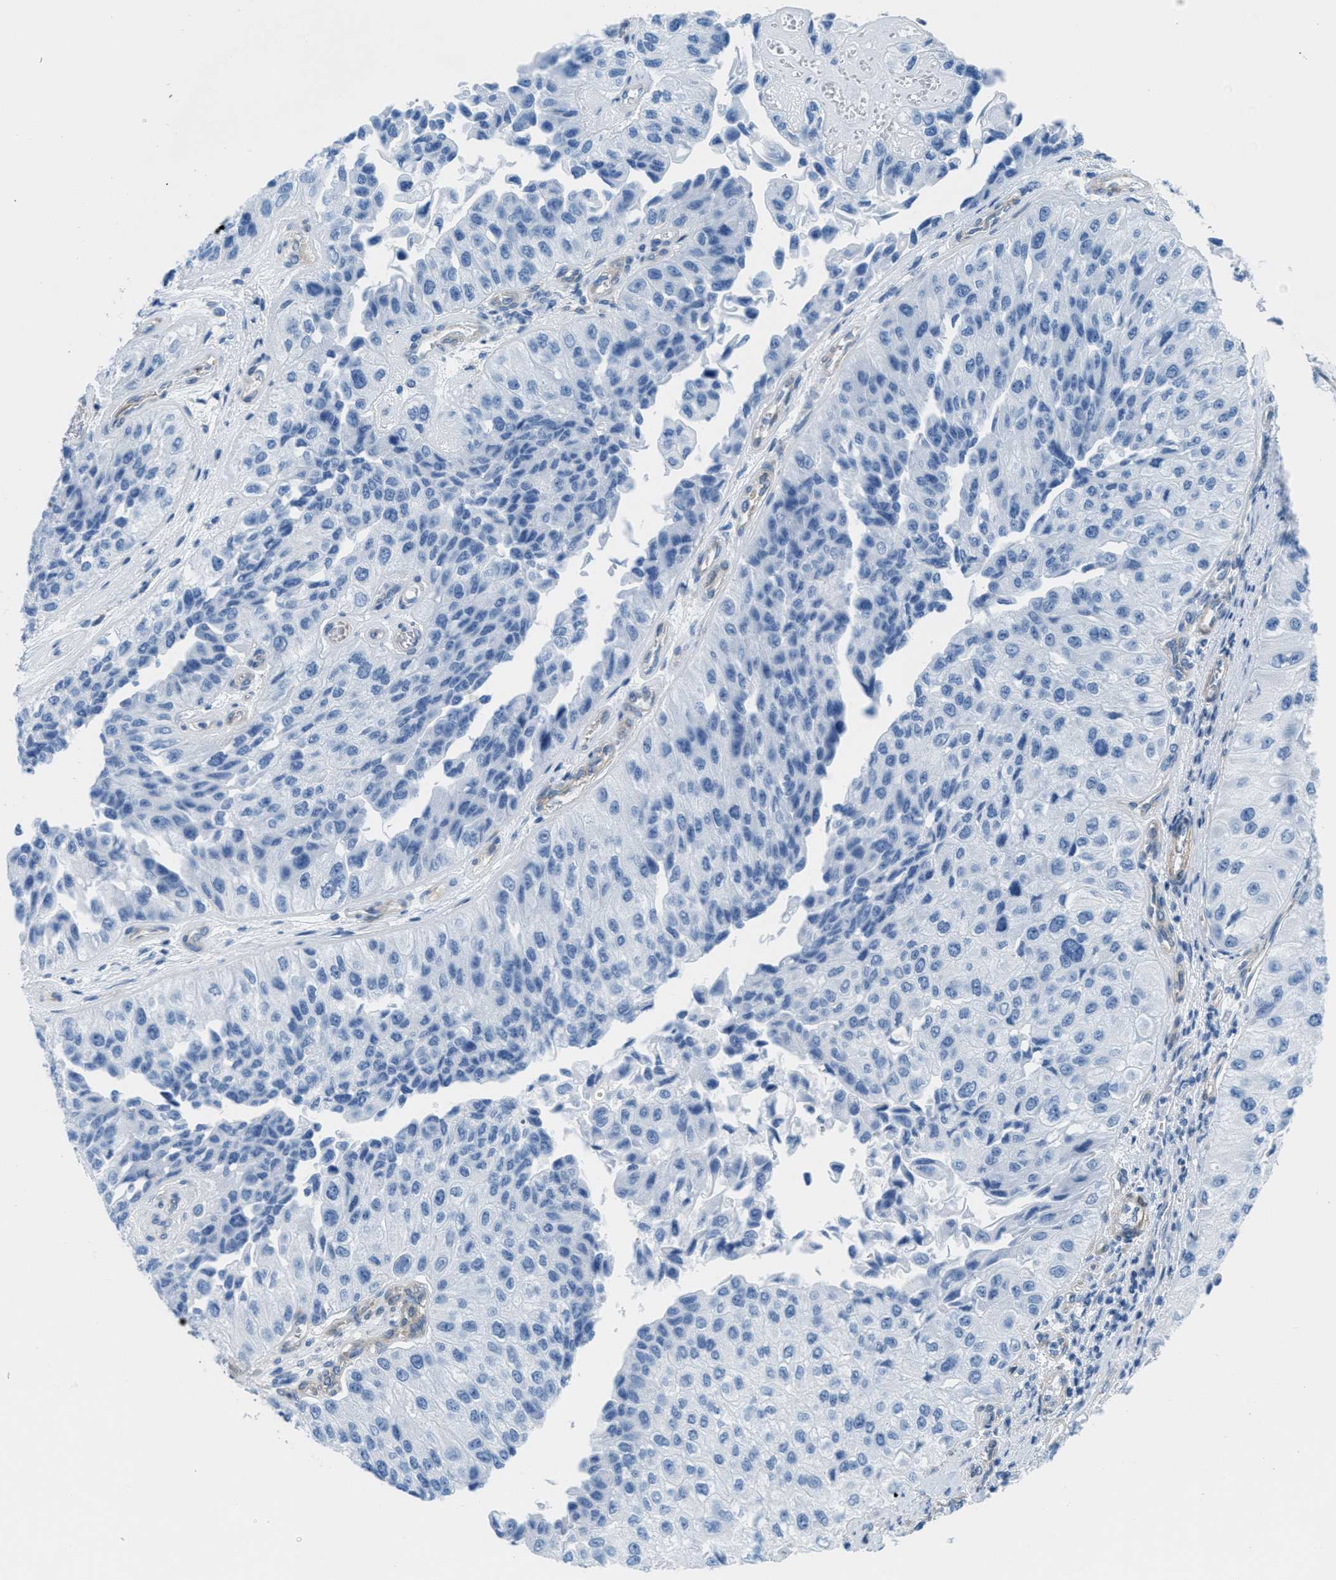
{"staining": {"intensity": "negative", "quantity": "none", "location": "none"}, "tissue": "urothelial cancer", "cell_type": "Tumor cells", "image_type": "cancer", "snomed": [{"axis": "morphology", "description": "Urothelial carcinoma, High grade"}, {"axis": "topography", "description": "Kidney"}, {"axis": "topography", "description": "Urinary bladder"}], "caption": "Micrograph shows no significant protein expression in tumor cells of high-grade urothelial carcinoma. (DAB (3,3'-diaminobenzidine) immunohistochemistry (IHC), high magnification).", "gene": "MAPRE2", "patient": {"sex": "male", "age": 77}}